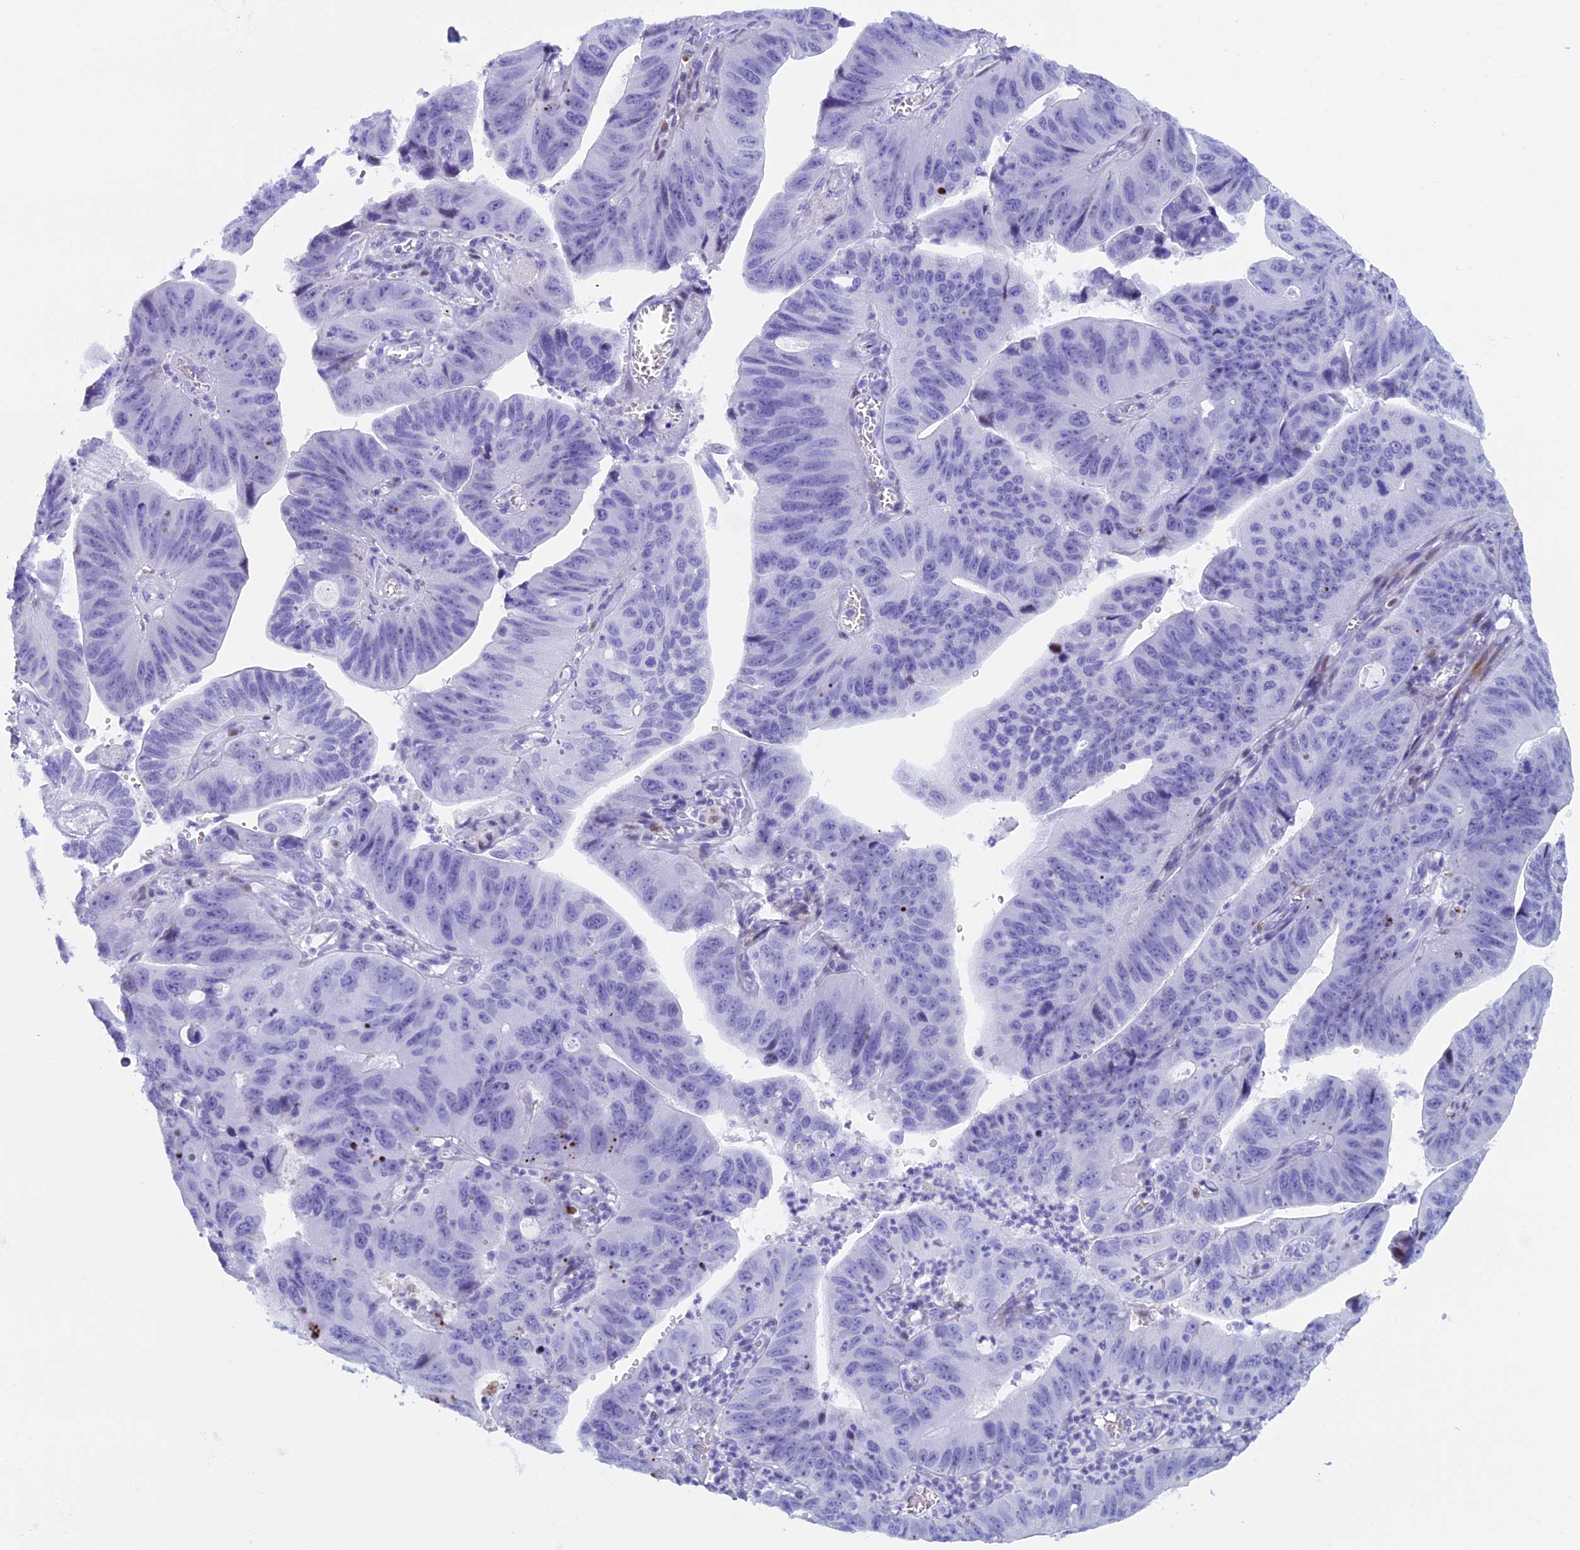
{"staining": {"intensity": "negative", "quantity": "none", "location": "none"}, "tissue": "stomach cancer", "cell_type": "Tumor cells", "image_type": "cancer", "snomed": [{"axis": "morphology", "description": "Adenocarcinoma, NOS"}, {"axis": "topography", "description": "Stomach"}], "caption": "There is no significant staining in tumor cells of stomach adenocarcinoma.", "gene": "KCTD21", "patient": {"sex": "male", "age": 59}}